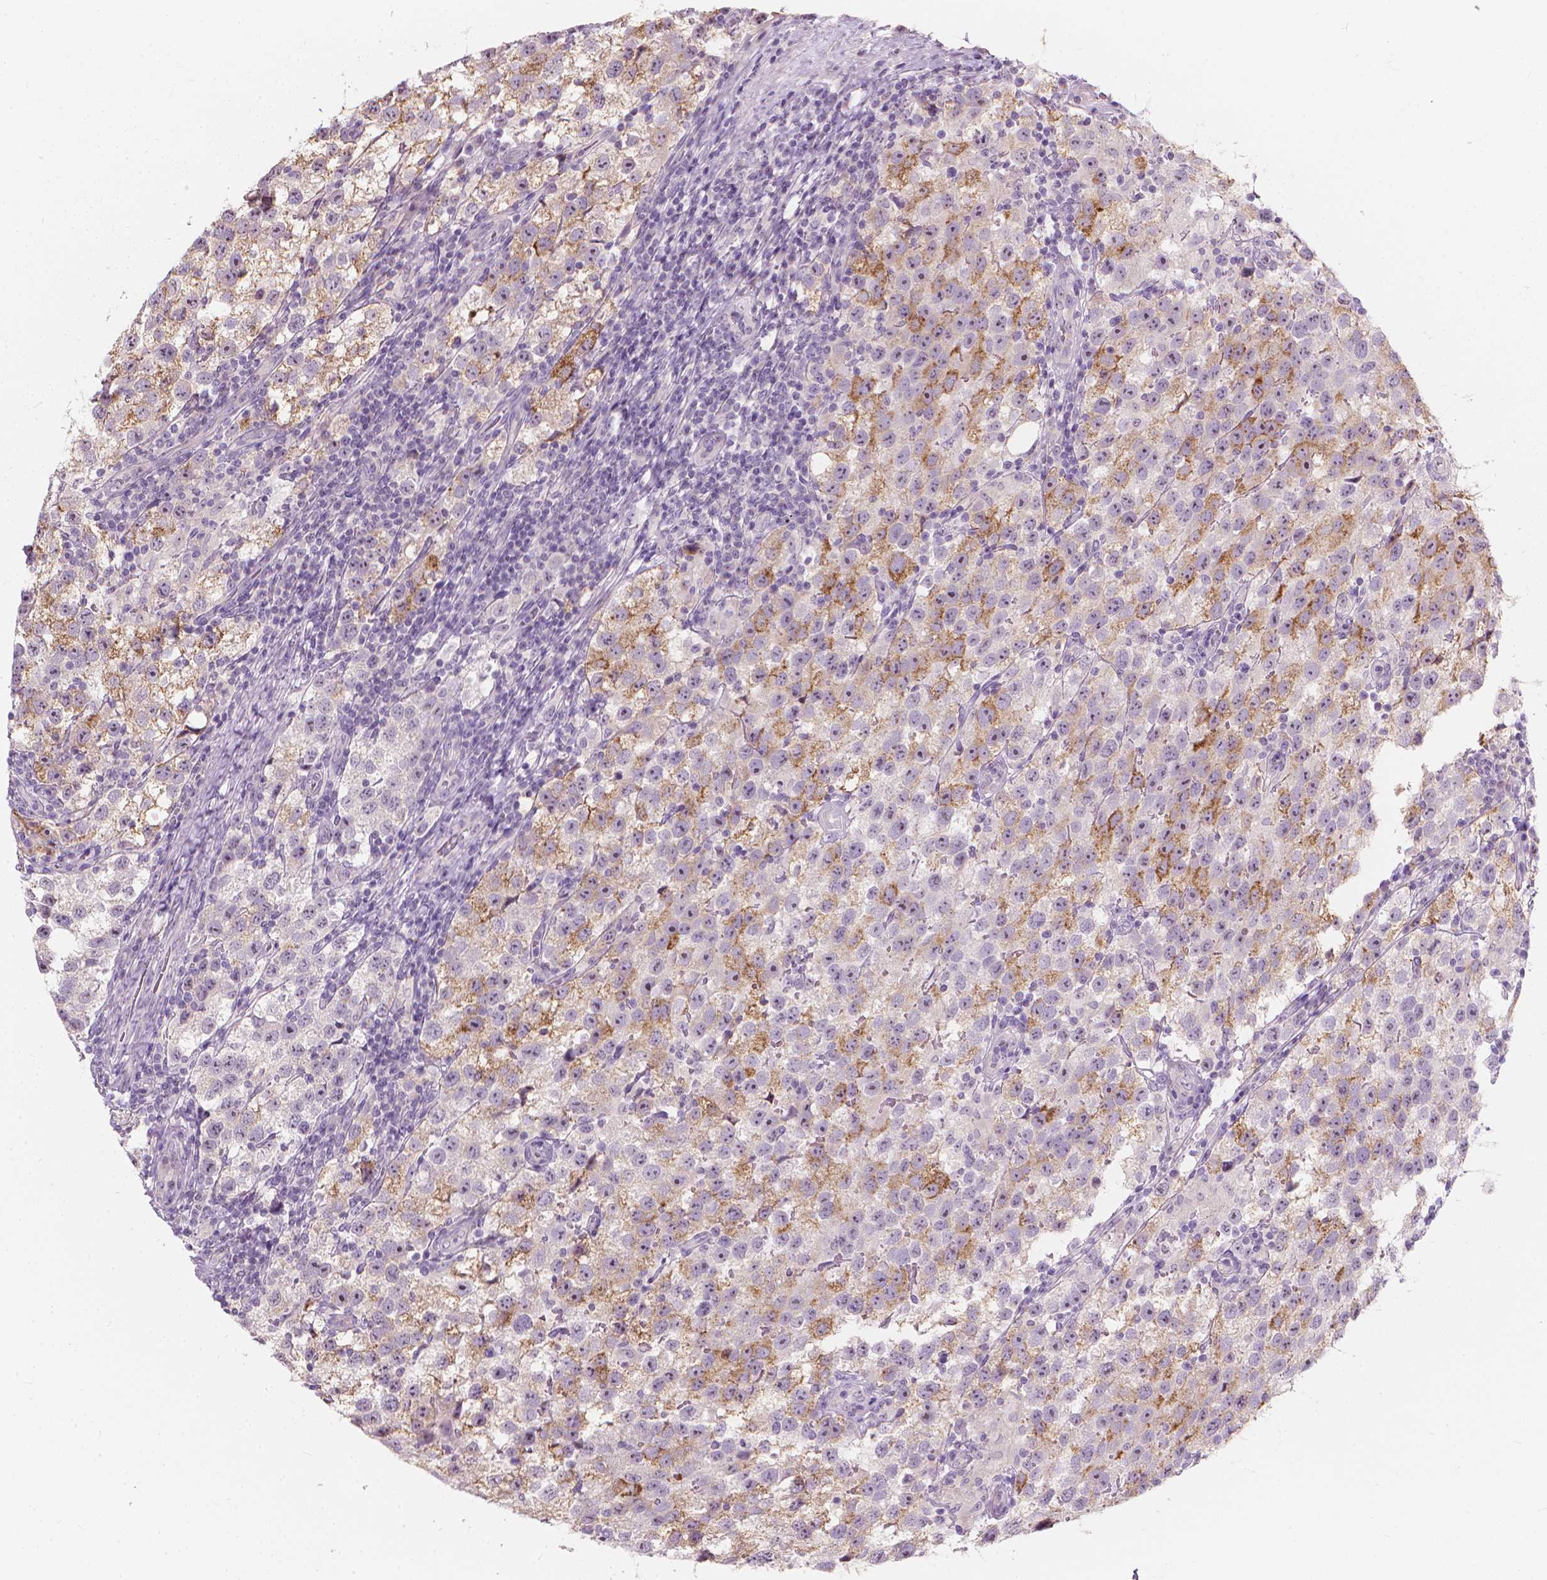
{"staining": {"intensity": "moderate", "quantity": "<25%", "location": "cytoplasmic/membranous"}, "tissue": "testis cancer", "cell_type": "Tumor cells", "image_type": "cancer", "snomed": [{"axis": "morphology", "description": "Seminoma, NOS"}, {"axis": "topography", "description": "Testis"}], "caption": "Immunohistochemistry image of testis seminoma stained for a protein (brown), which displays low levels of moderate cytoplasmic/membranous positivity in about <25% of tumor cells.", "gene": "GPRC5A", "patient": {"sex": "male", "age": 37}}